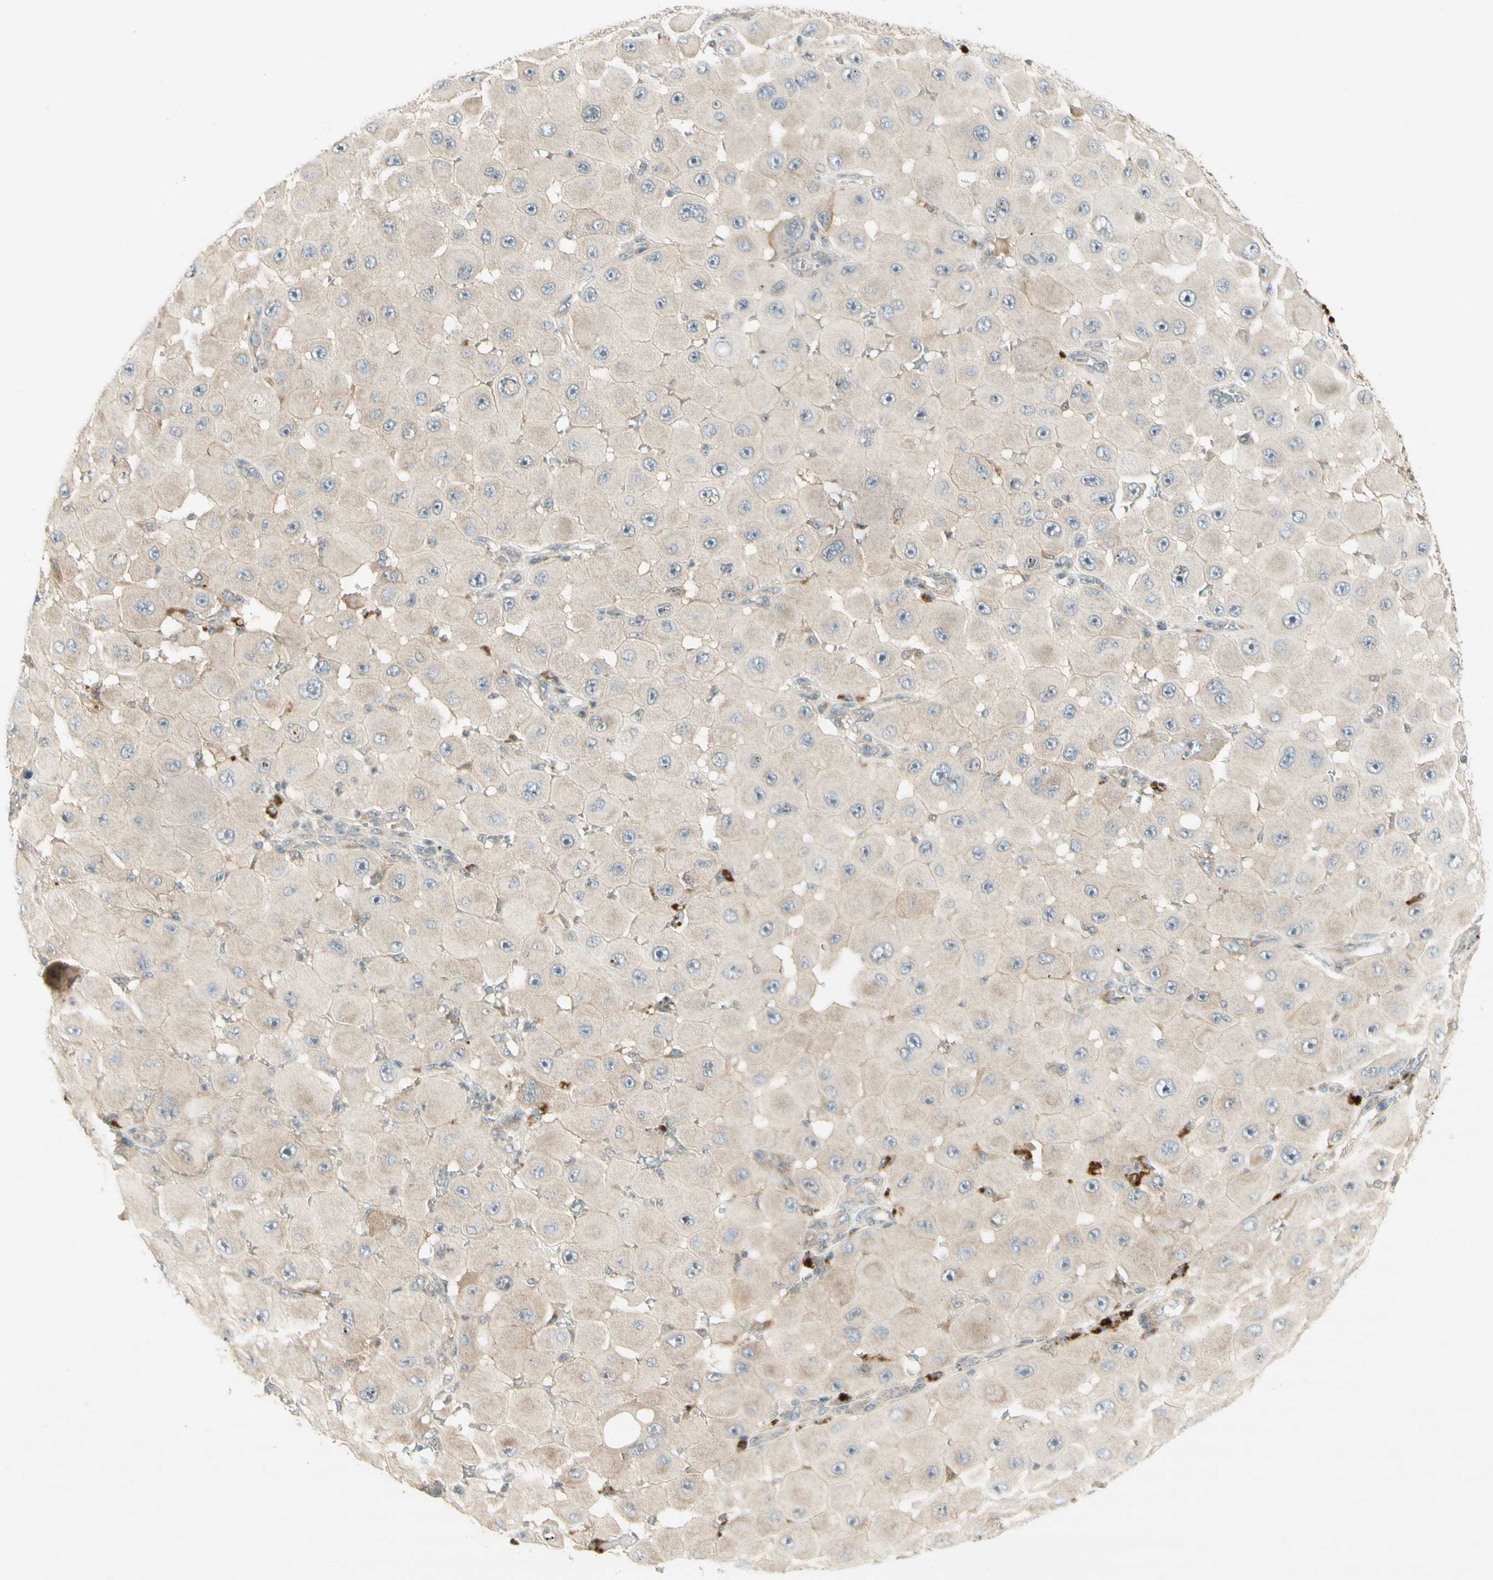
{"staining": {"intensity": "moderate", "quantity": "<25%", "location": "cytoplasmic/membranous"}, "tissue": "melanoma", "cell_type": "Tumor cells", "image_type": "cancer", "snomed": [{"axis": "morphology", "description": "Malignant melanoma, NOS"}, {"axis": "topography", "description": "Skin"}], "caption": "Melanoma tissue reveals moderate cytoplasmic/membranous expression in approximately <25% of tumor cells, visualized by immunohistochemistry.", "gene": "ETF1", "patient": {"sex": "female", "age": 81}}